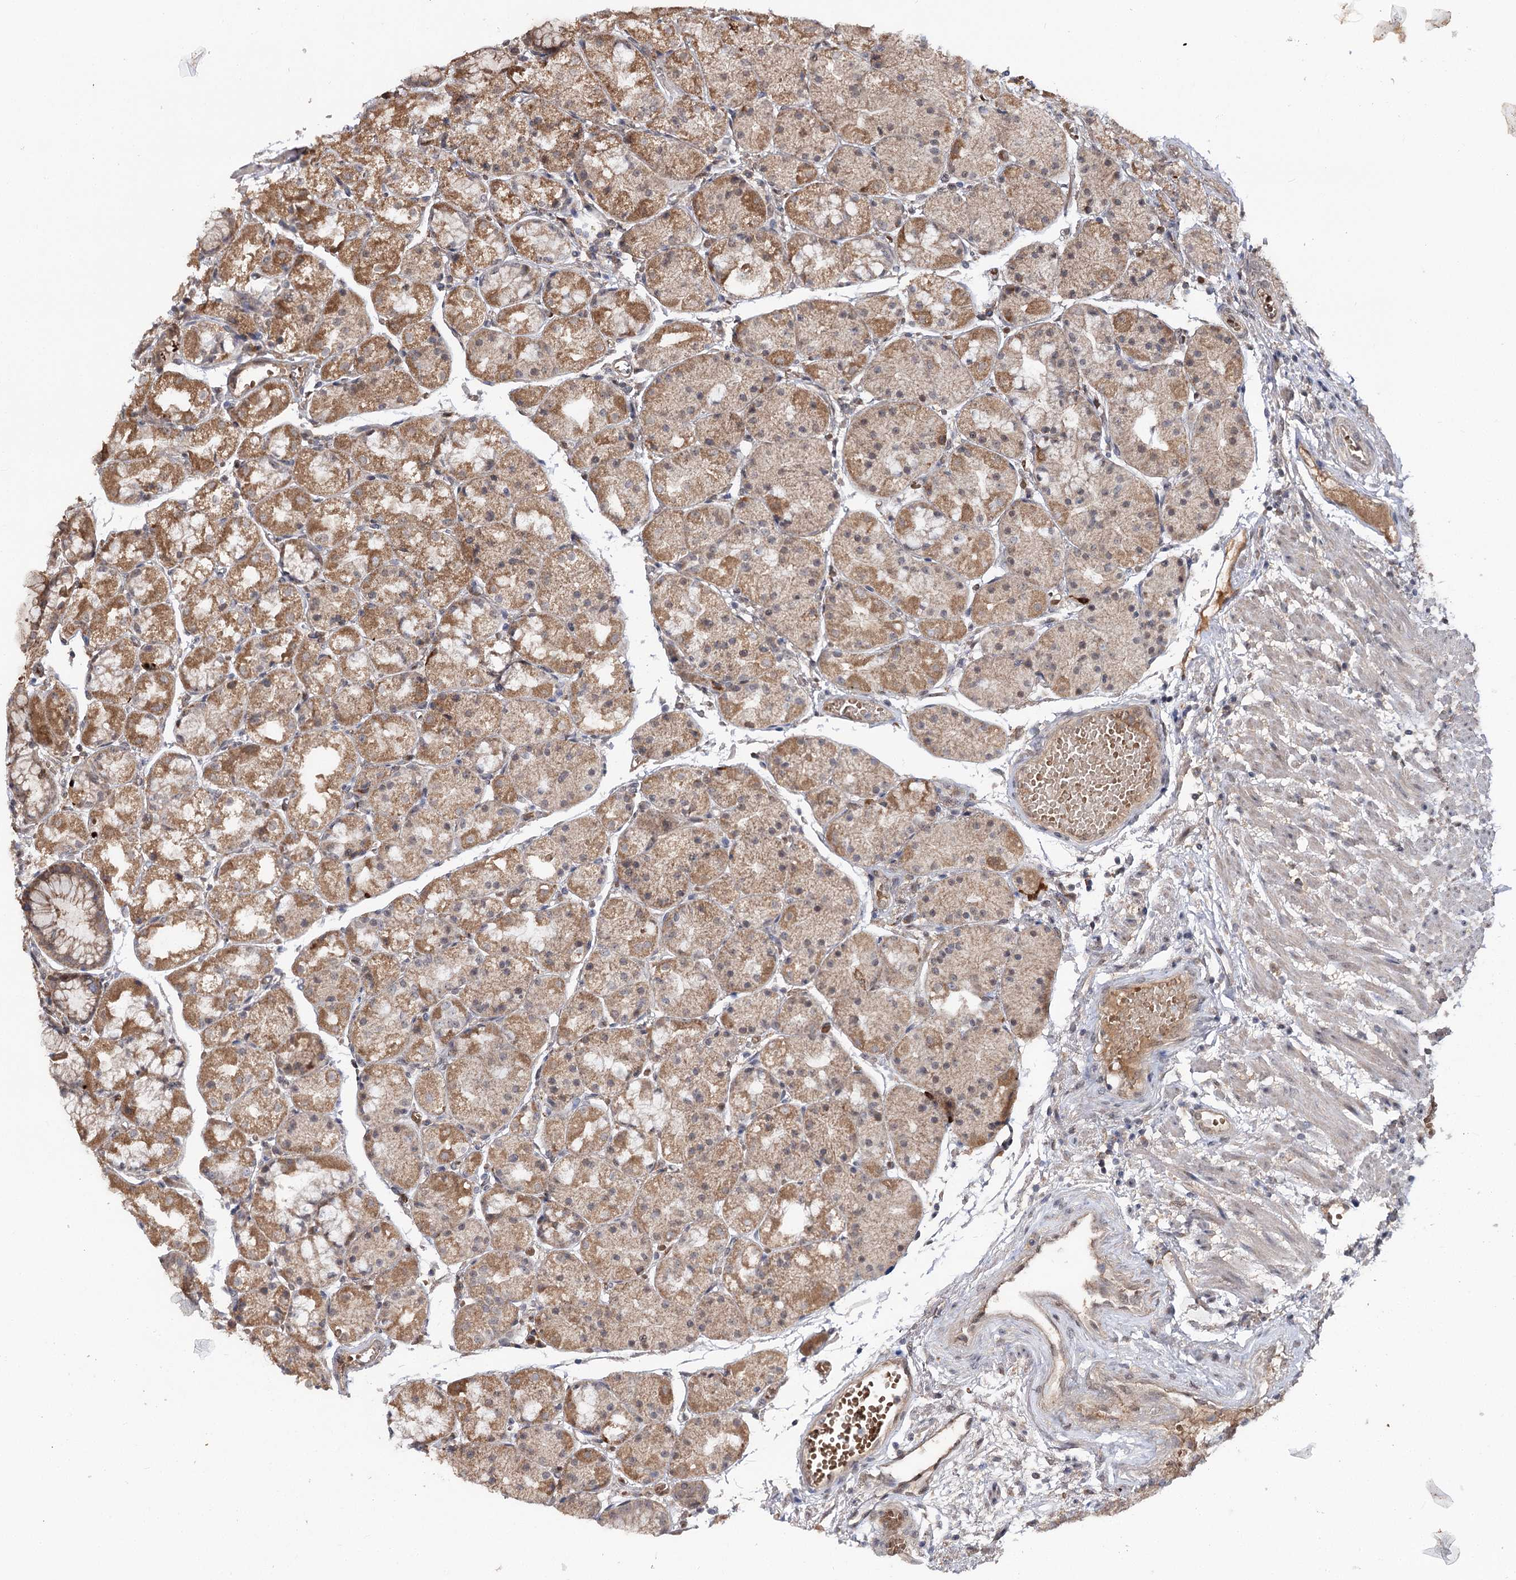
{"staining": {"intensity": "moderate", "quantity": ">75%", "location": "cytoplasmic/membranous"}, "tissue": "stomach", "cell_type": "Glandular cells", "image_type": "normal", "snomed": [{"axis": "morphology", "description": "Normal tissue, NOS"}, {"axis": "topography", "description": "Stomach, upper"}], "caption": "Normal stomach demonstrates moderate cytoplasmic/membranous expression in about >75% of glandular cells, visualized by immunohistochemistry.", "gene": "MSANTD2", "patient": {"sex": "male", "age": 72}}